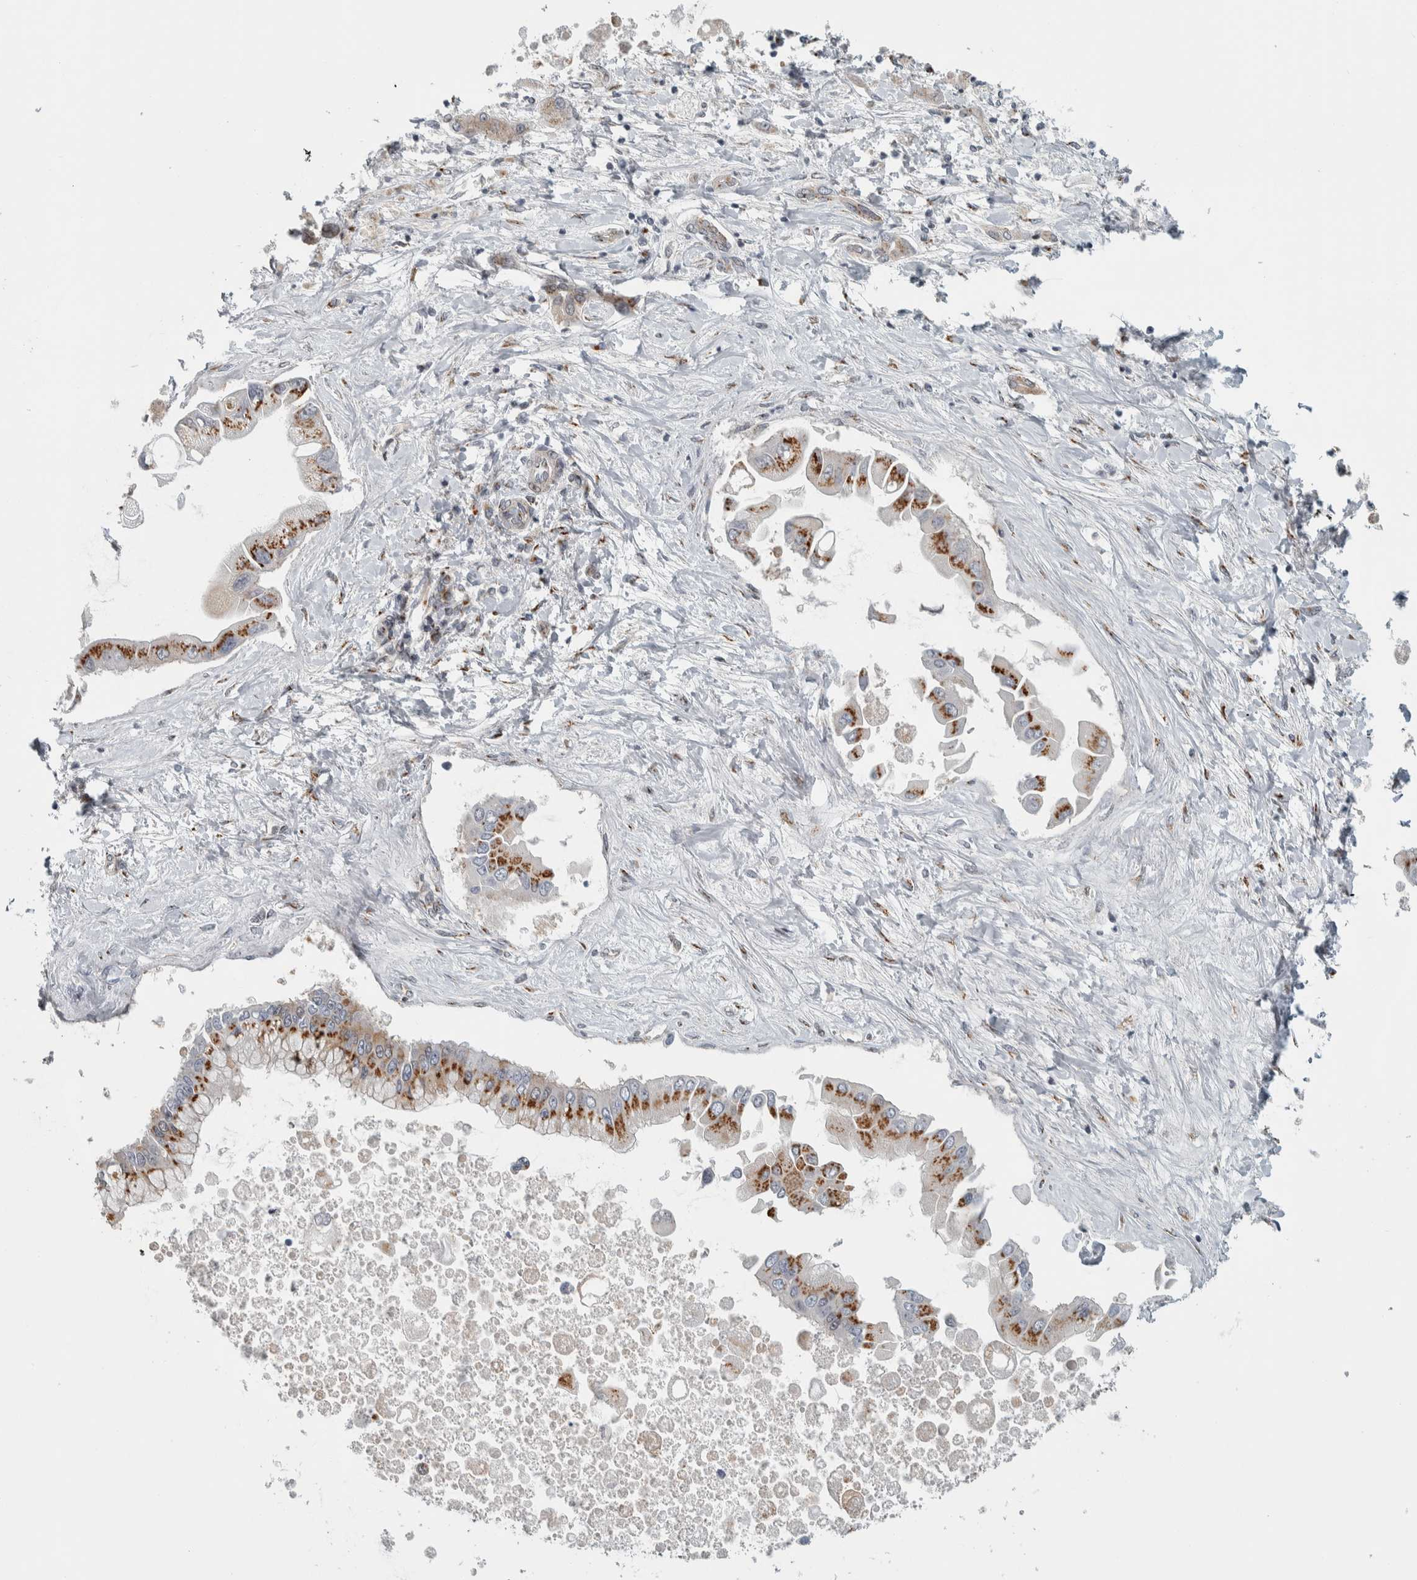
{"staining": {"intensity": "moderate", "quantity": ">75%", "location": "cytoplasmic/membranous"}, "tissue": "liver cancer", "cell_type": "Tumor cells", "image_type": "cancer", "snomed": [{"axis": "morphology", "description": "Cholangiocarcinoma"}, {"axis": "topography", "description": "Liver"}], "caption": "Moderate cytoplasmic/membranous protein expression is present in about >75% of tumor cells in liver cancer (cholangiocarcinoma).", "gene": "ZMYND8", "patient": {"sex": "male", "age": 50}}